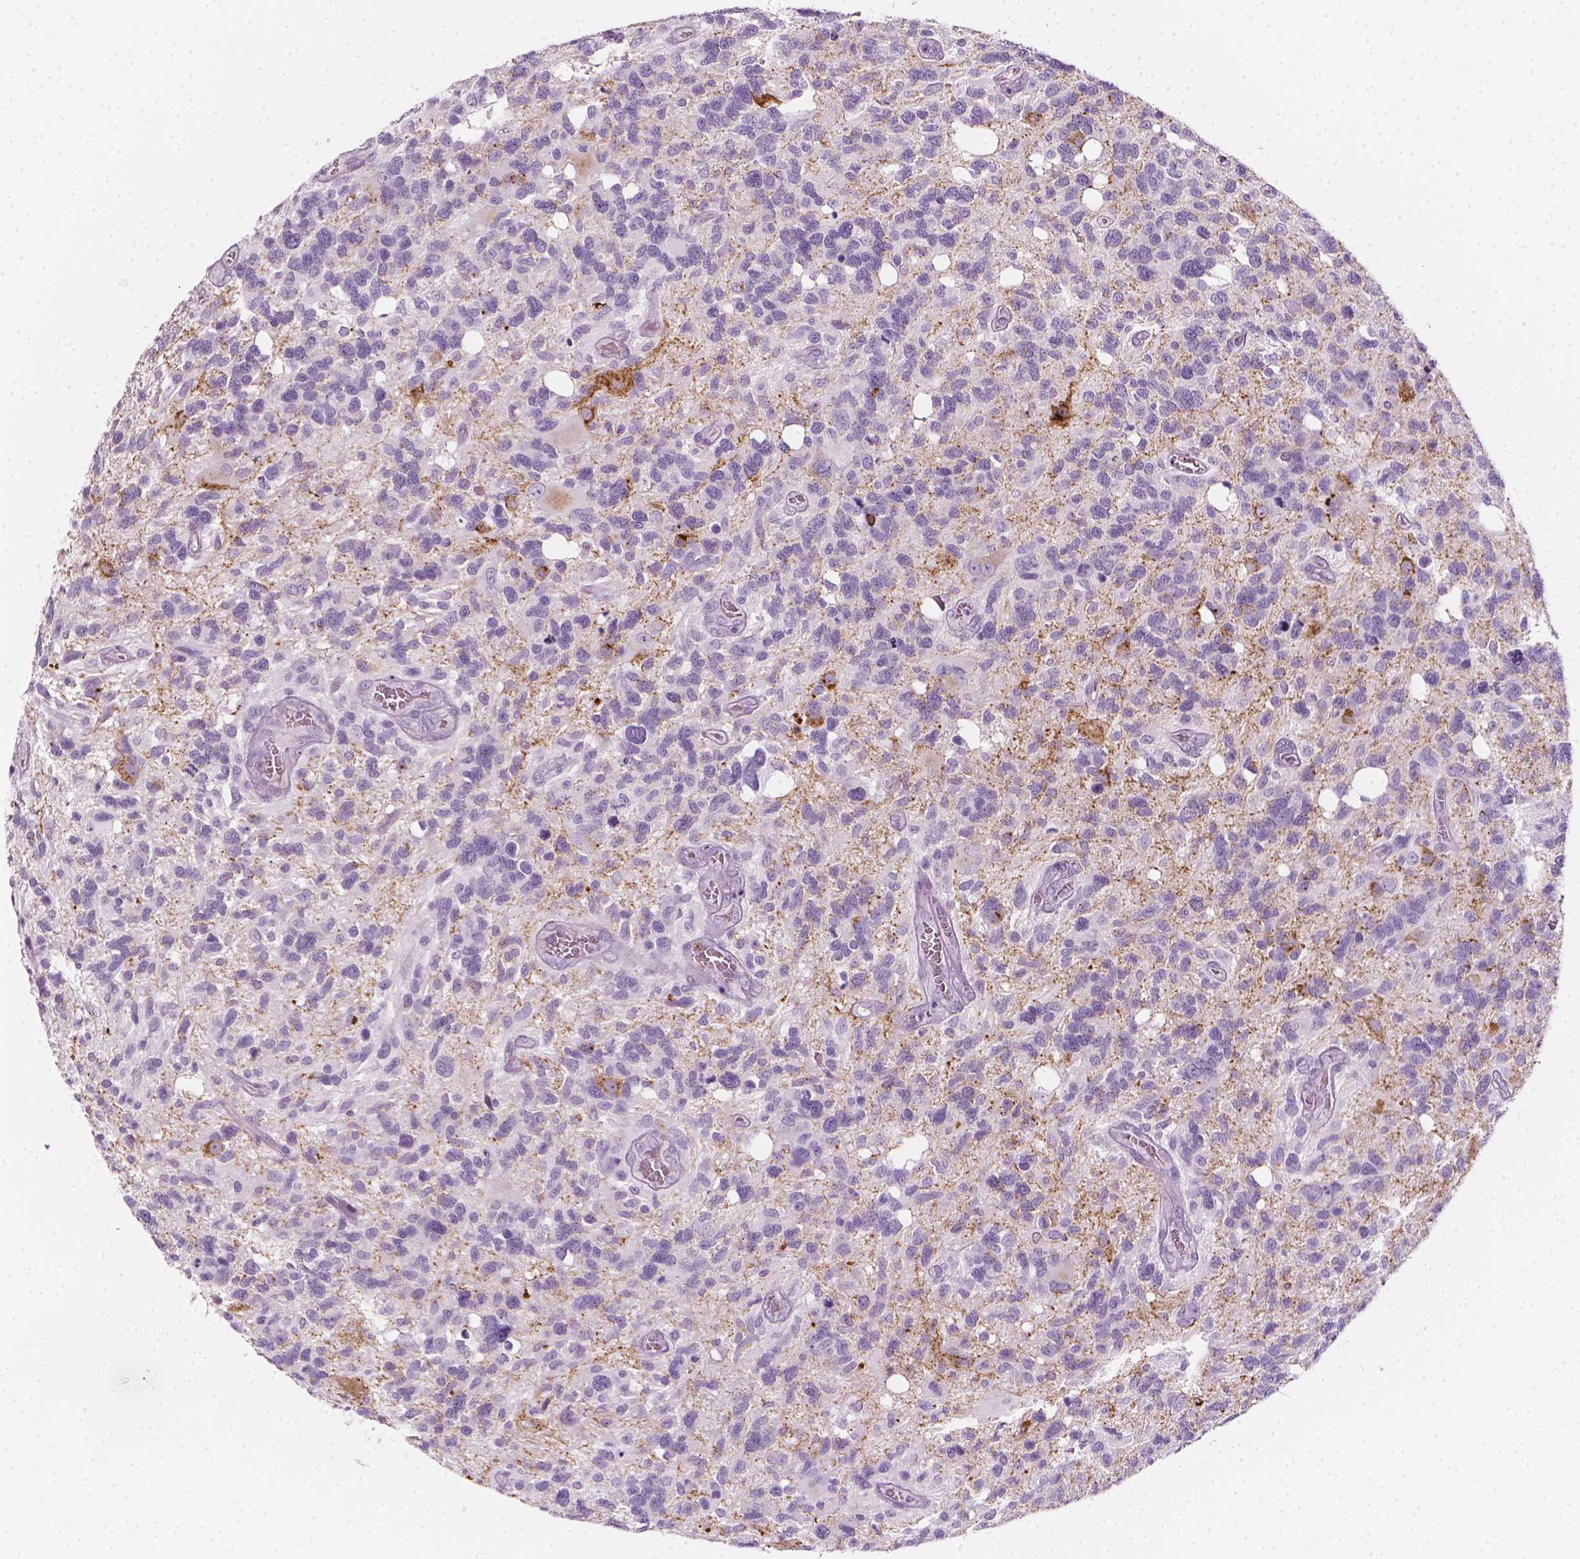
{"staining": {"intensity": "negative", "quantity": "none", "location": "none"}, "tissue": "glioma", "cell_type": "Tumor cells", "image_type": "cancer", "snomed": [{"axis": "morphology", "description": "Glioma, malignant, High grade"}, {"axis": "topography", "description": "Brain"}], "caption": "This is an IHC micrograph of glioma. There is no positivity in tumor cells.", "gene": "SCG3", "patient": {"sex": "male", "age": 49}}